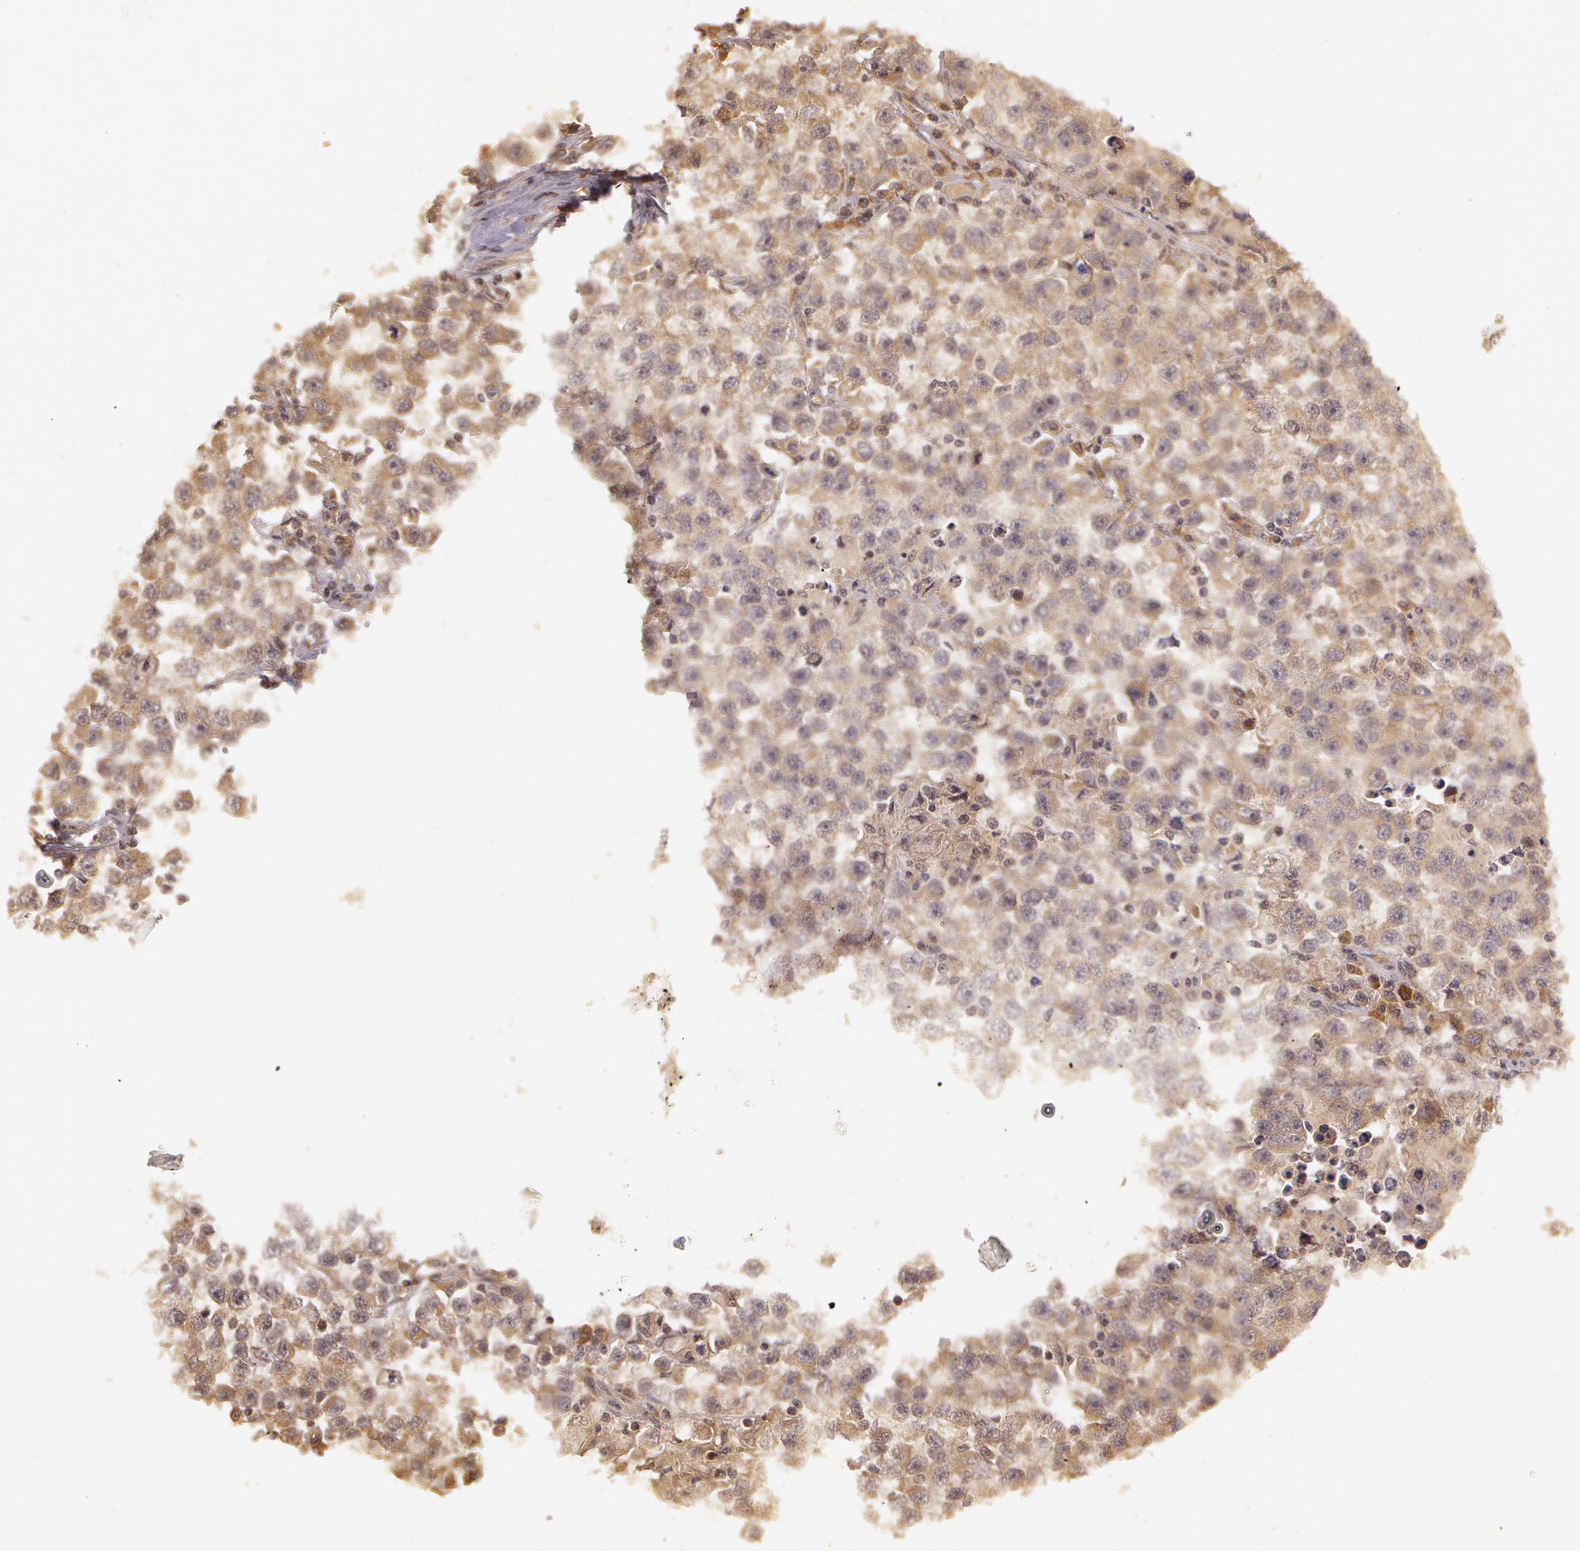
{"staining": {"intensity": "moderate", "quantity": ">75%", "location": "cytoplasmic/membranous"}, "tissue": "testis cancer", "cell_type": "Tumor cells", "image_type": "cancer", "snomed": [{"axis": "morphology", "description": "Seminoma, NOS"}, {"axis": "topography", "description": "Testis"}], "caption": "Human testis seminoma stained with a protein marker displays moderate staining in tumor cells.", "gene": "ASCC2", "patient": {"sex": "male", "age": 33}}